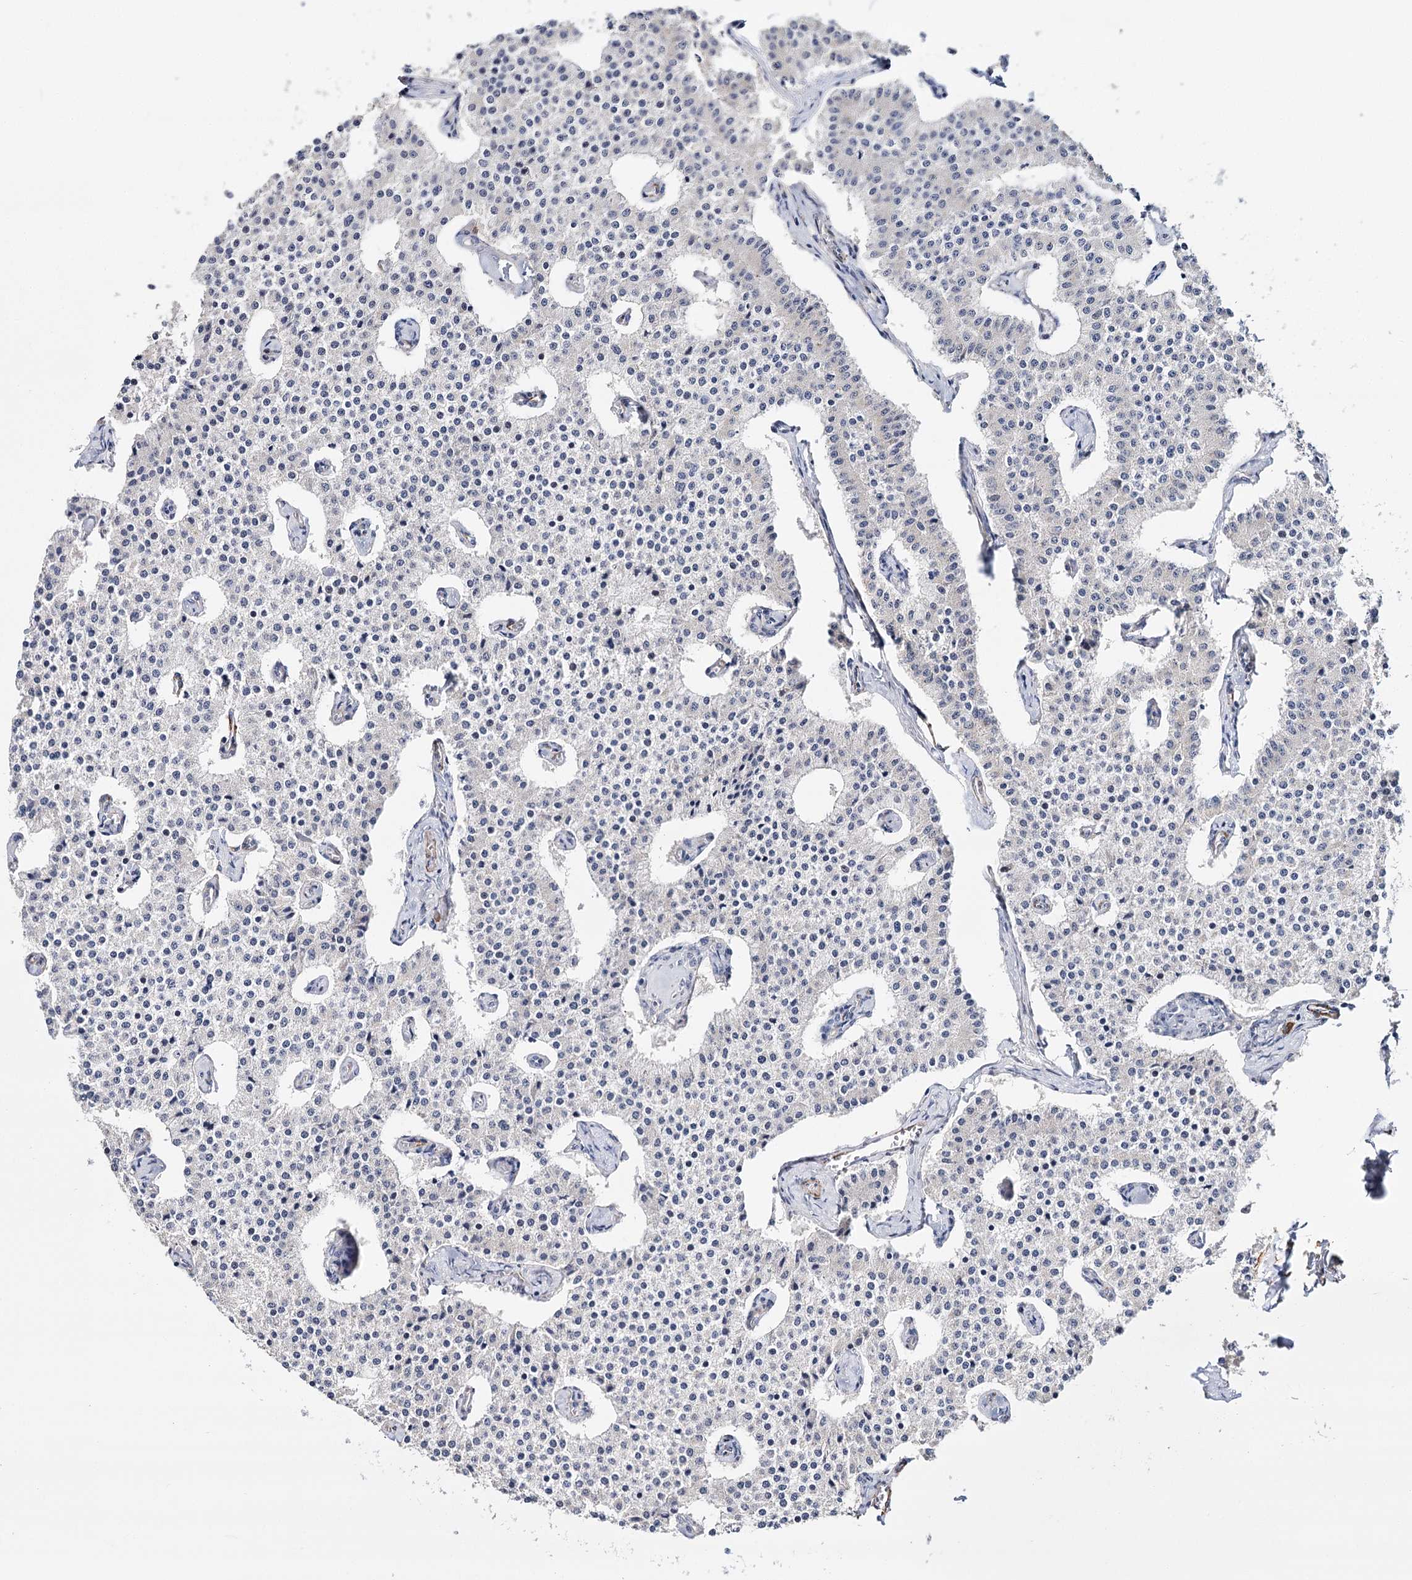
{"staining": {"intensity": "negative", "quantity": "none", "location": "none"}, "tissue": "carcinoid", "cell_type": "Tumor cells", "image_type": "cancer", "snomed": [{"axis": "morphology", "description": "Carcinoid, malignant, NOS"}, {"axis": "topography", "description": "Colon"}], "caption": "Protein analysis of carcinoid exhibits no significant positivity in tumor cells. The staining was performed using DAB (3,3'-diaminobenzidine) to visualize the protein expression in brown, while the nuclei were stained in blue with hematoxylin (Magnification: 20x).", "gene": "CFAP46", "patient": {"sex": "female", "age": 52}}